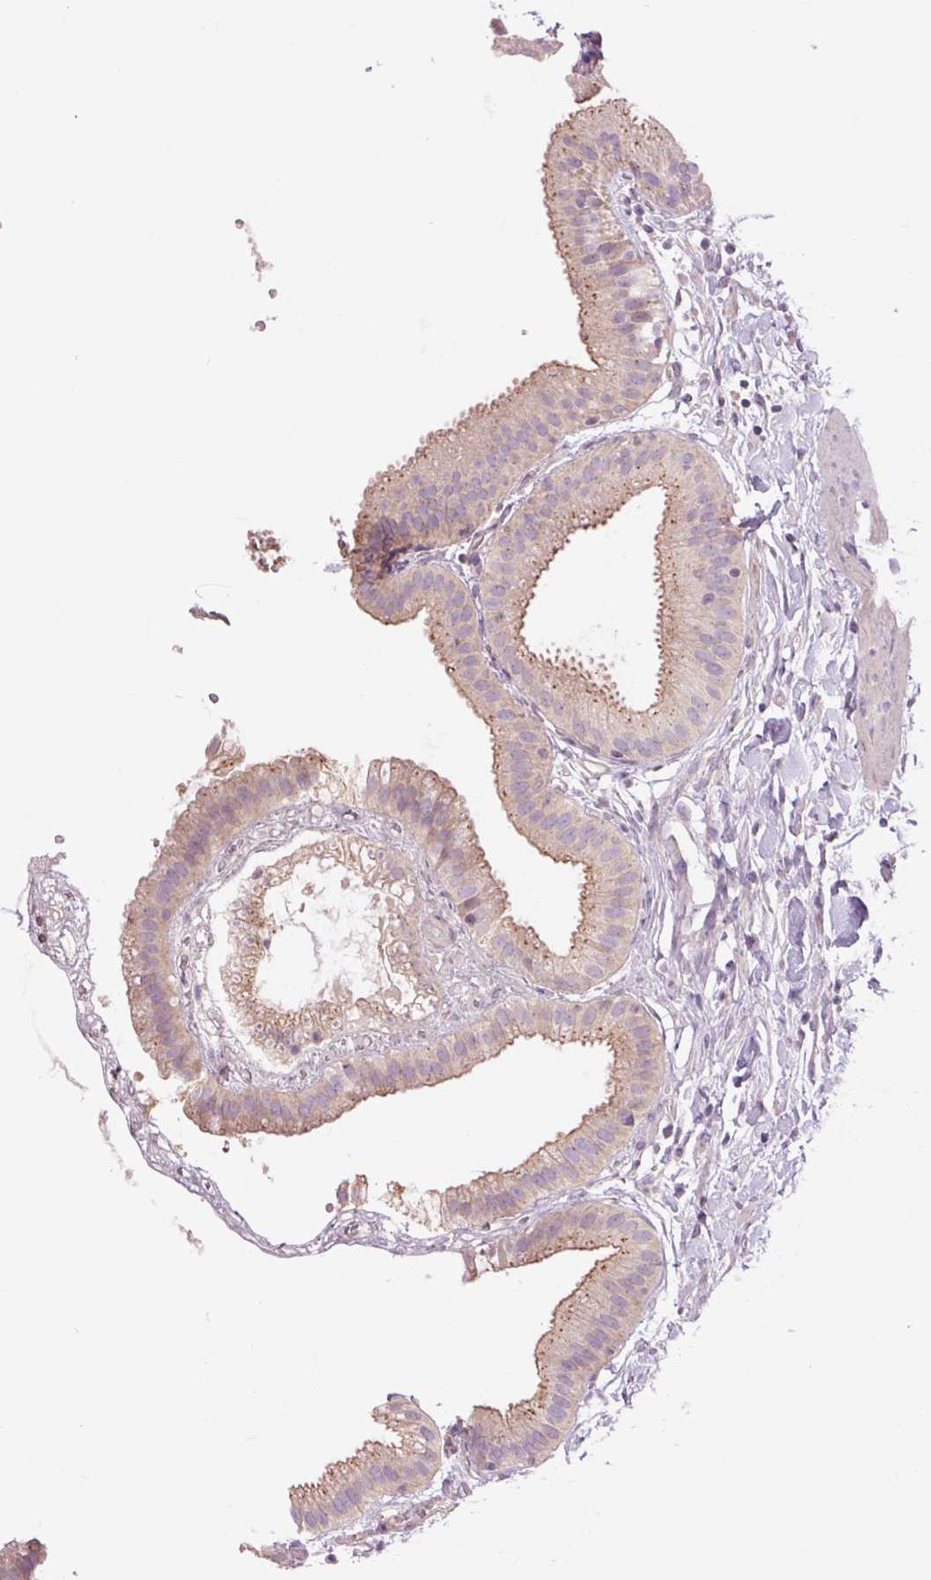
{"staining": {"intensity": "weak", "quantity": "25%-75%", "location": "cytoplasmic/membranous"}, "tissue": "gallbladder", "cell_type": "Glandular cells", "image_type": "normal", "snomed": [{"axis": "morphology", "description": "Normal tissue, NOS"}, {"axis": "topography", "description": "Gallbladder"}], "caption": "This histopathology image shows unremarkable gallbladder stained with immunohistochemistry to label a protein in brown. The cytoplasmic/membranous of glandular cells show weak positivity for the protein. Nuclei are counter-stained blue.", "gene": "CTNNA3", "patient": {"sex": "female", "age": 63}}